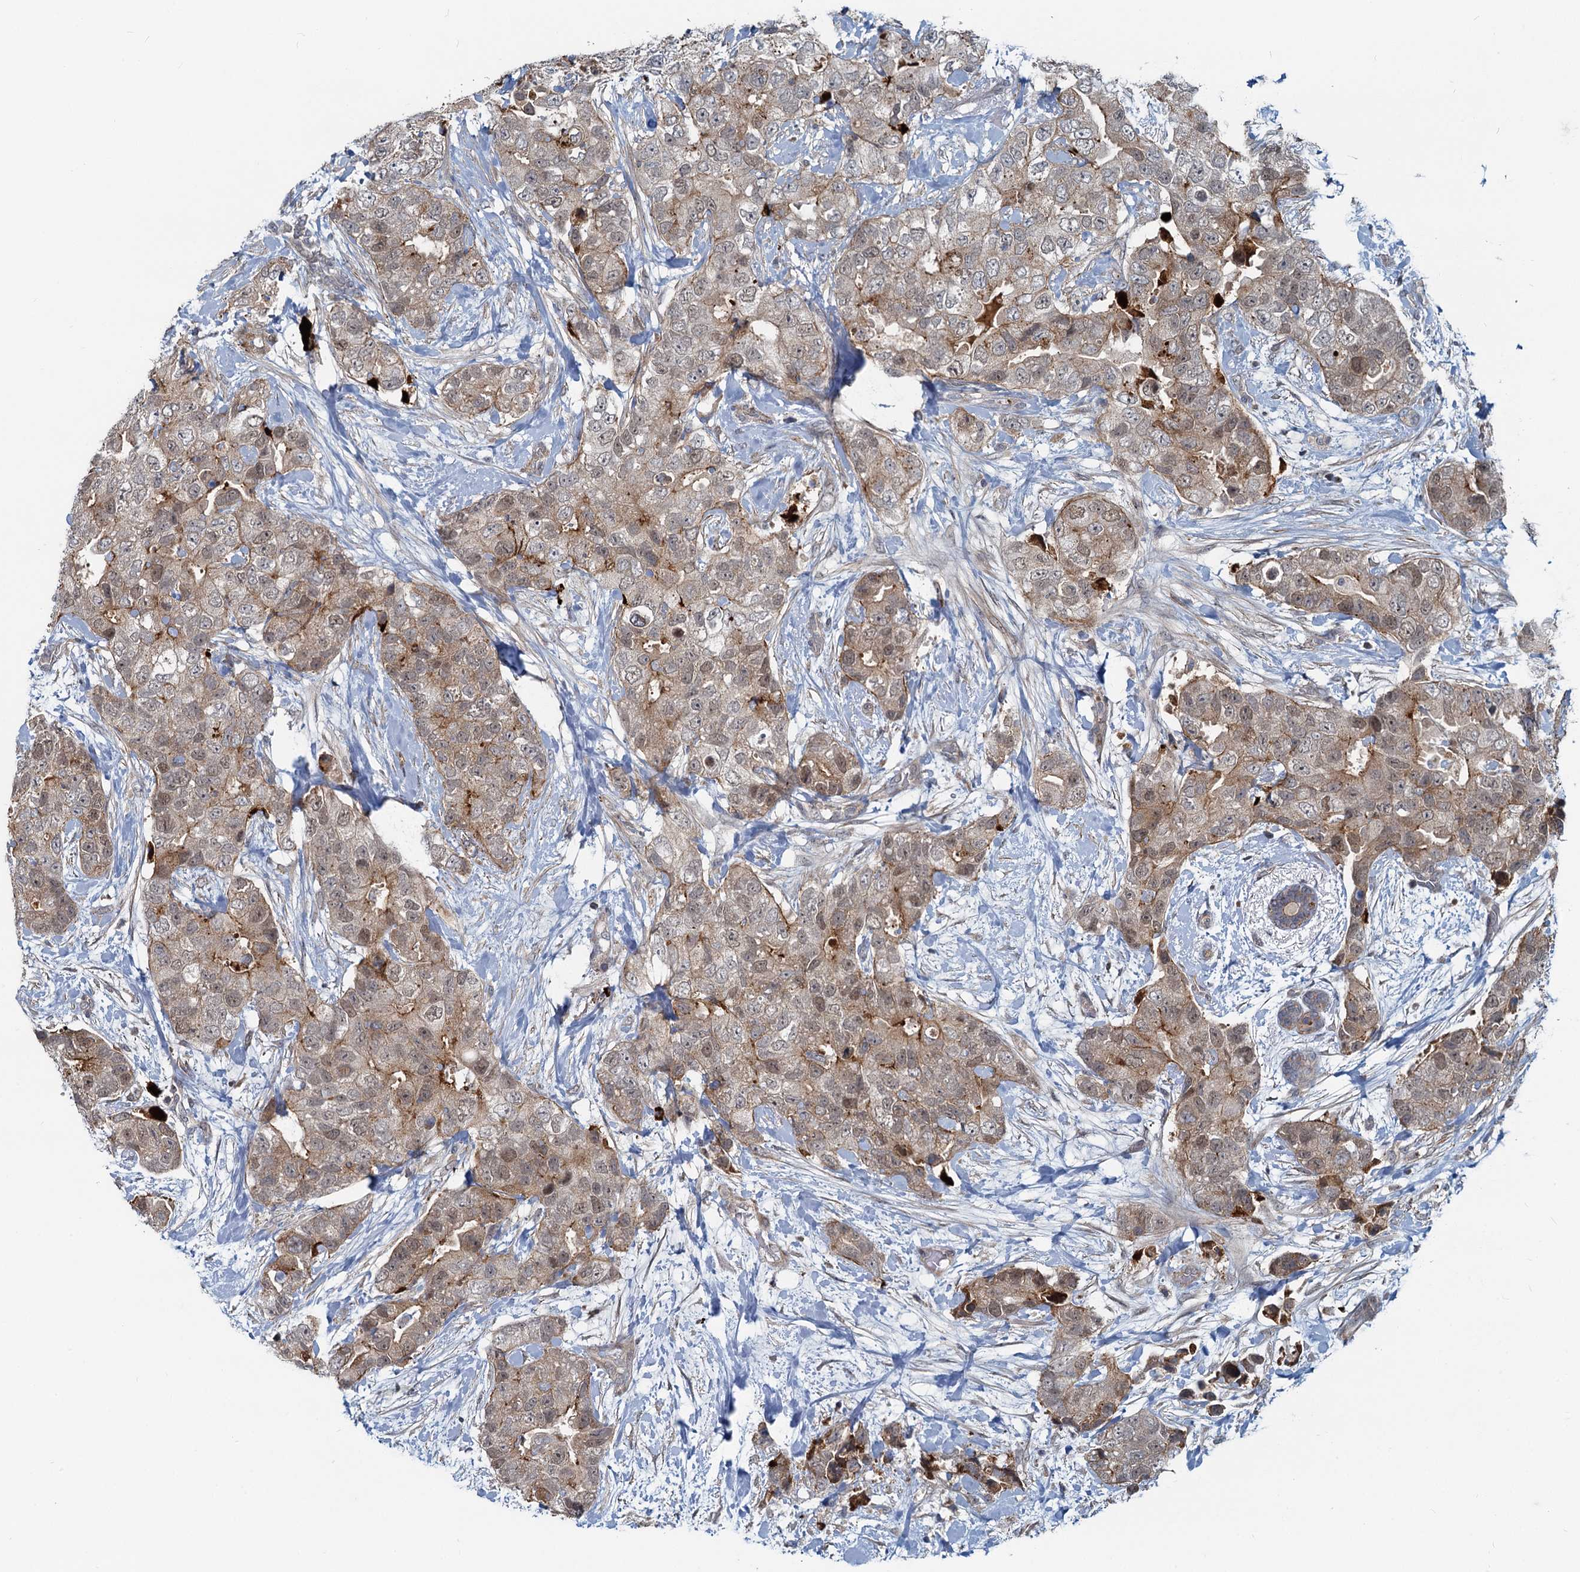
{"staining": {"intensity": "moderate", "quantity": "<25%", "location": "cytoplasmic/membranous,nuclear"}, "tissue": "breast cancer", "cell_type": "Tumor cells", "image_type": "cancer", "snomed": [{"axis": "morphology", "description": "Duct carcinoma"}, {"axis": "topography", "description": "Breast"}], "caption": "Immunohistochemistry histopathology image of neoplastic tissue: human invasive ductal carcinoma (breast) stained using IHC shows low levels of moderate protein expression localized specifically in the cytoplasmic/membranous and nuclear of tumor cells, appearing as a cytoplasmic/membranous and nuclear brown color.", "gene": "ADCY2", "patient": {"sex": "female", "age": 62}}